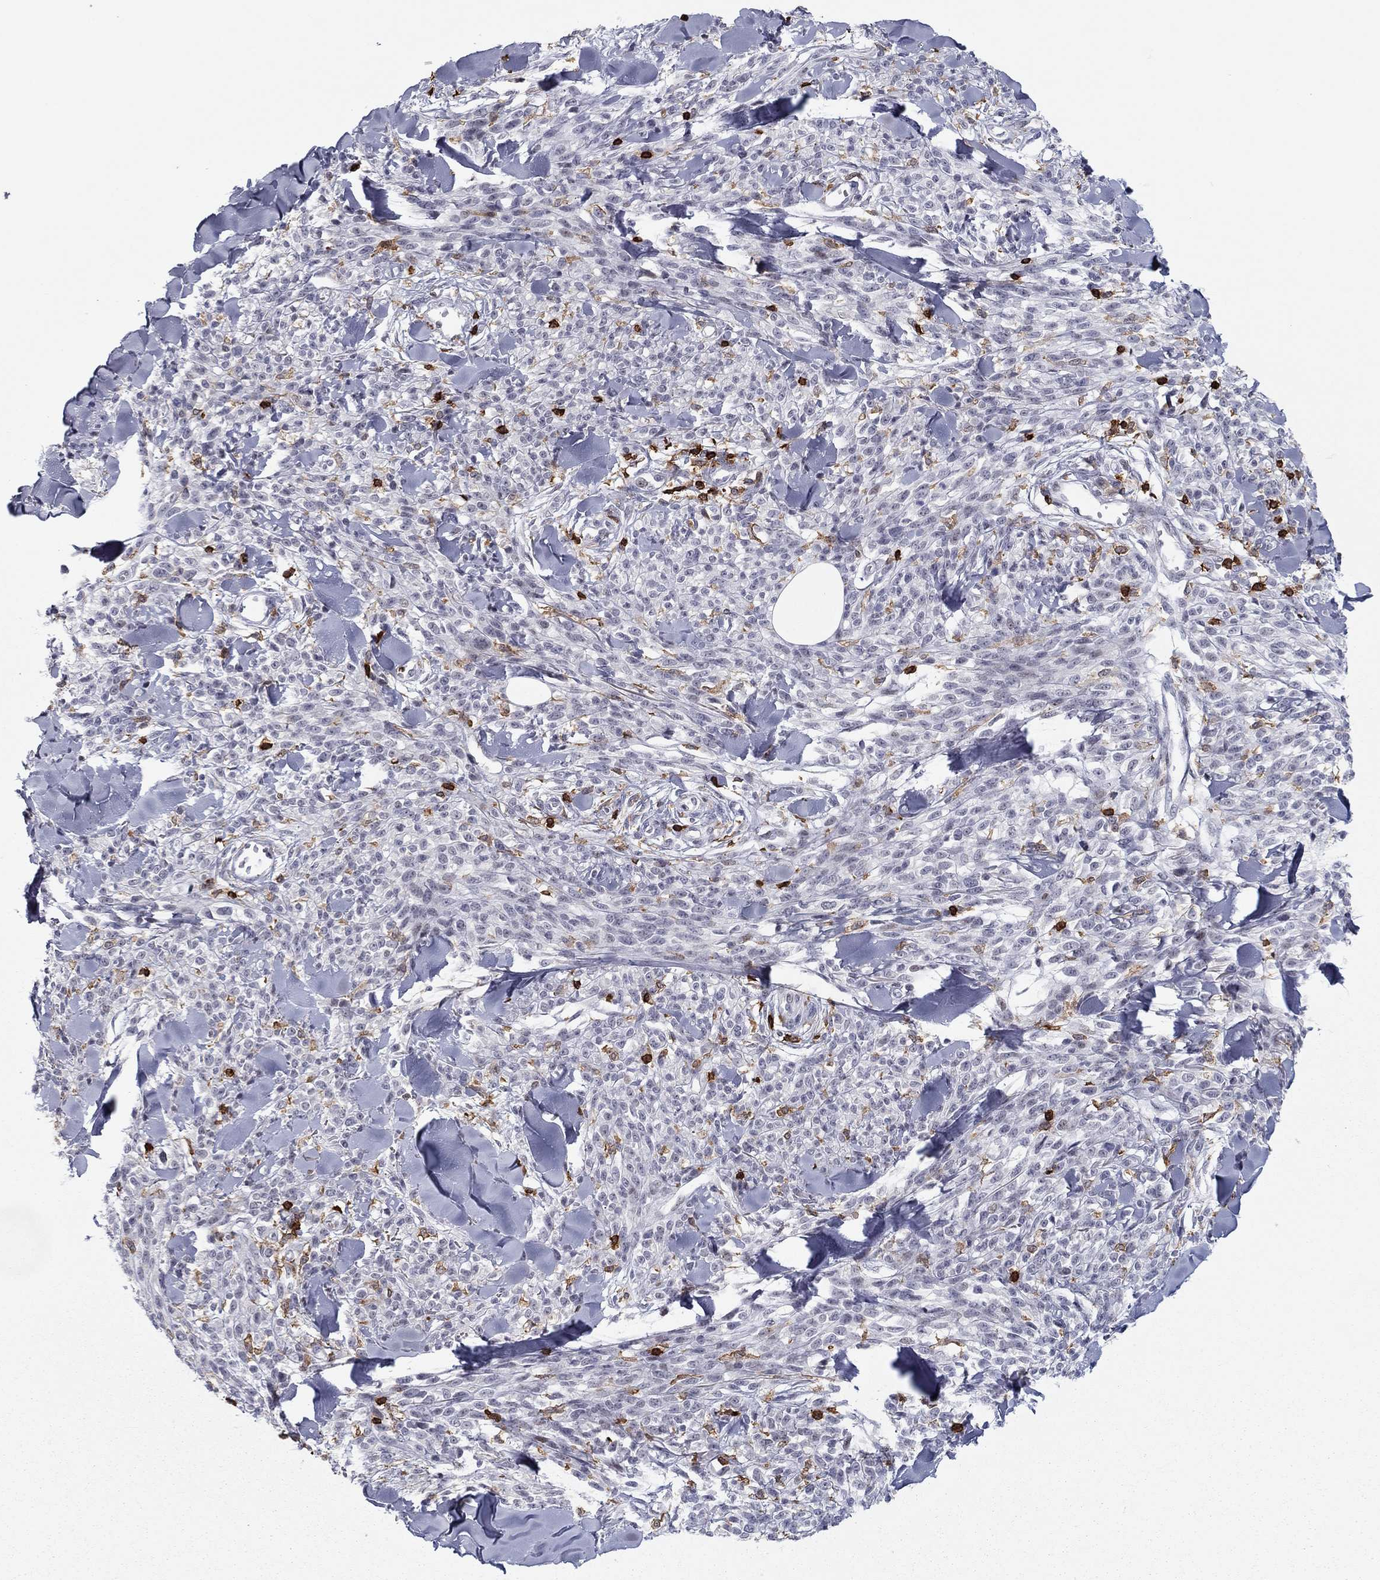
{"staining": {"intensity": "negative", "quantity": "none", "location": "none"}, "tissue": "melanoma", "cell_type": "Tumor cells", "image_type": "cancer", "snomed": [{"axis": "morphology", "description": "Malignant melanoma, NOS"}, {"axis": "topography", "description": "Skin"}, {"axis": "topography", "description": "Skin of trunk"}], "caption": "Immunohistochemistry (IHC) of malignant melanoma demonstrates no staining in tumor cells.", "gene": "ARHGAP27", "patient": {"sex": "male", "age": 74}}